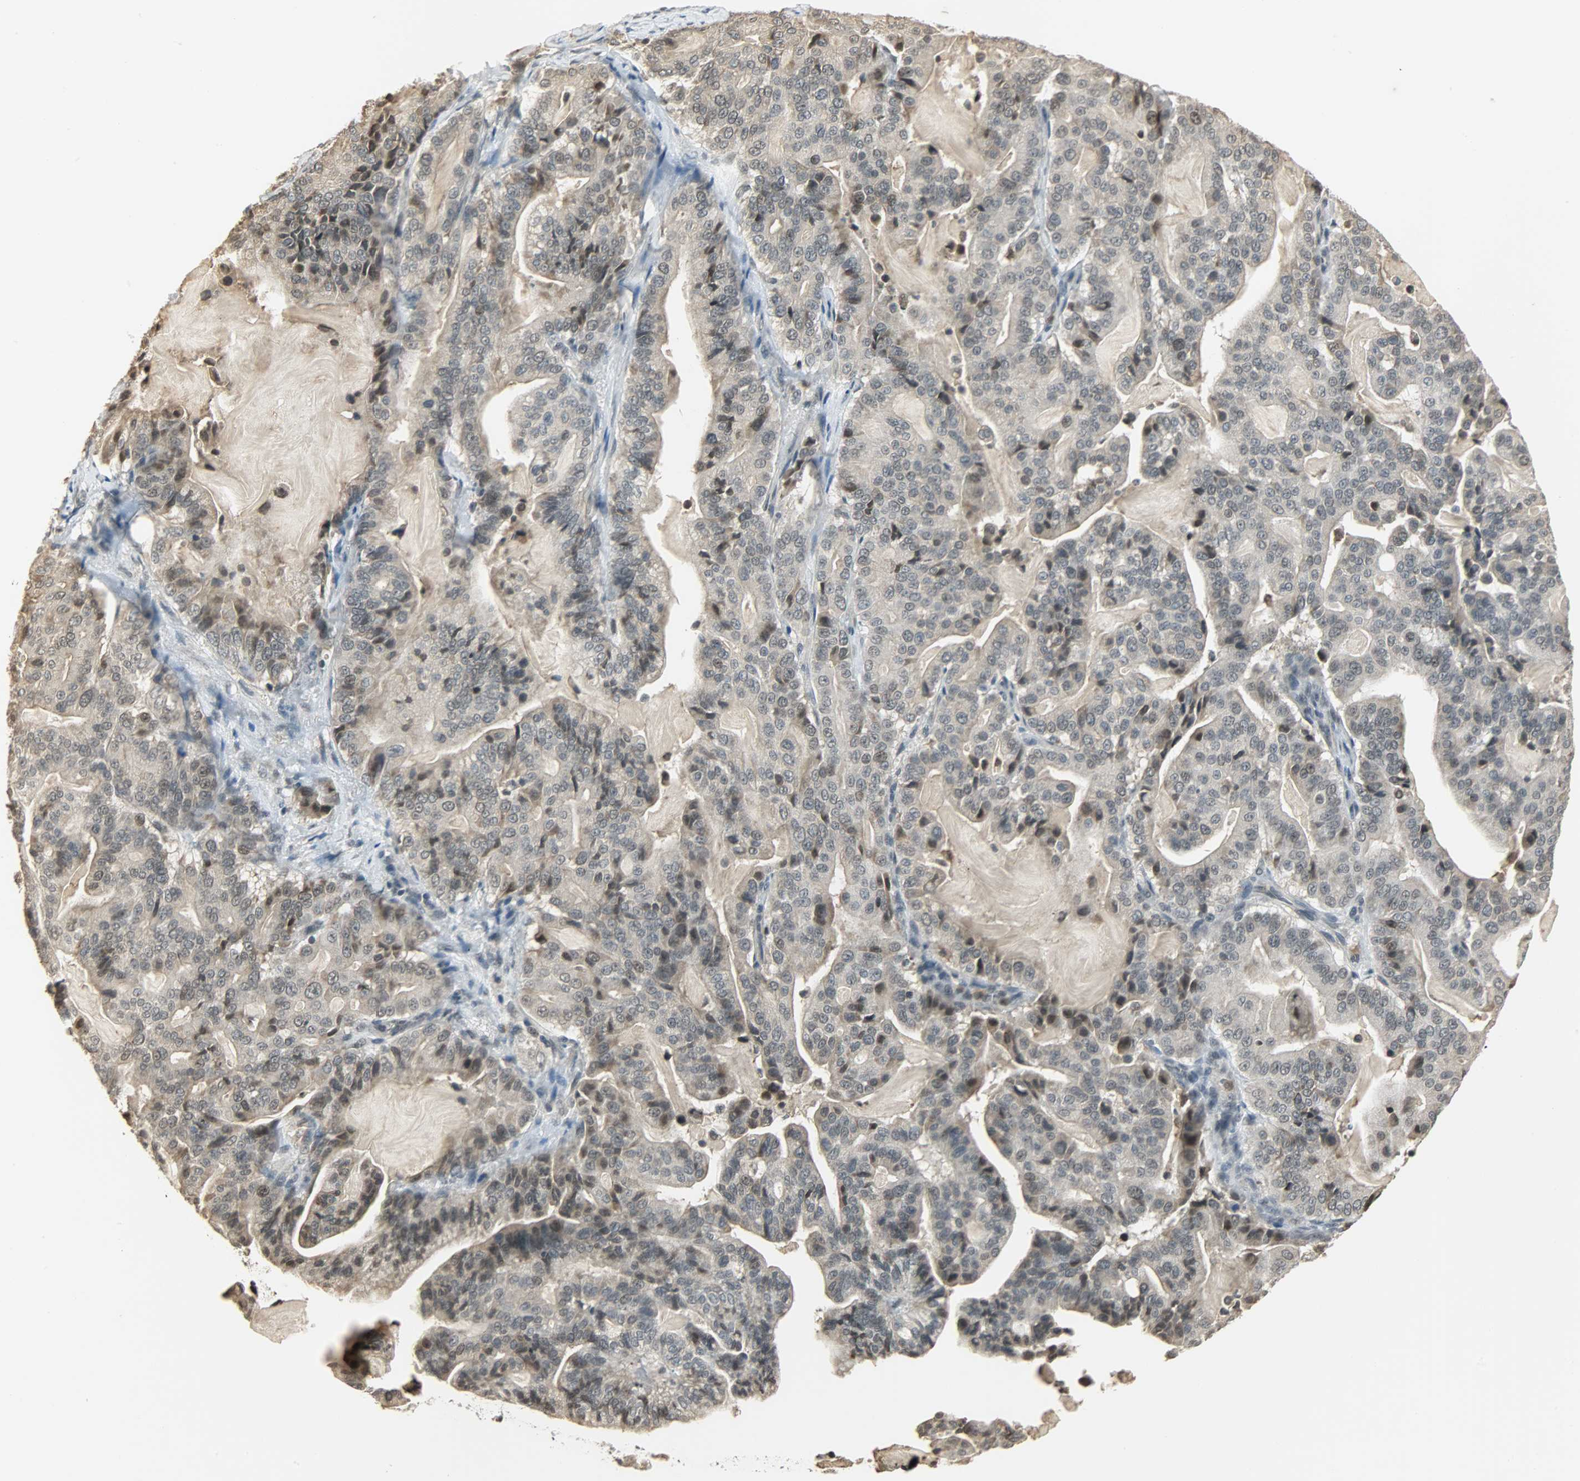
{"staining": {"intensity": "weak", "quantity": "<25%", "location": "nuclear"}, "tissue": "pancreatic cancer", "cell_type": "Tumor cells", "image_type": "cancer", "snomed": [{"axis": "morphology", "description": "Adenocarcinoma, NOS"}, {"axis": "topography", "description": "Pancreas"}], "caption": "DAB immunohistochemical staining of pancreatic cancer (adenocarcinoma) exhibits no significant expression in tumor cells.", "gene": "SMARCA5", "patient": {"sex": "male", "age": 63}}